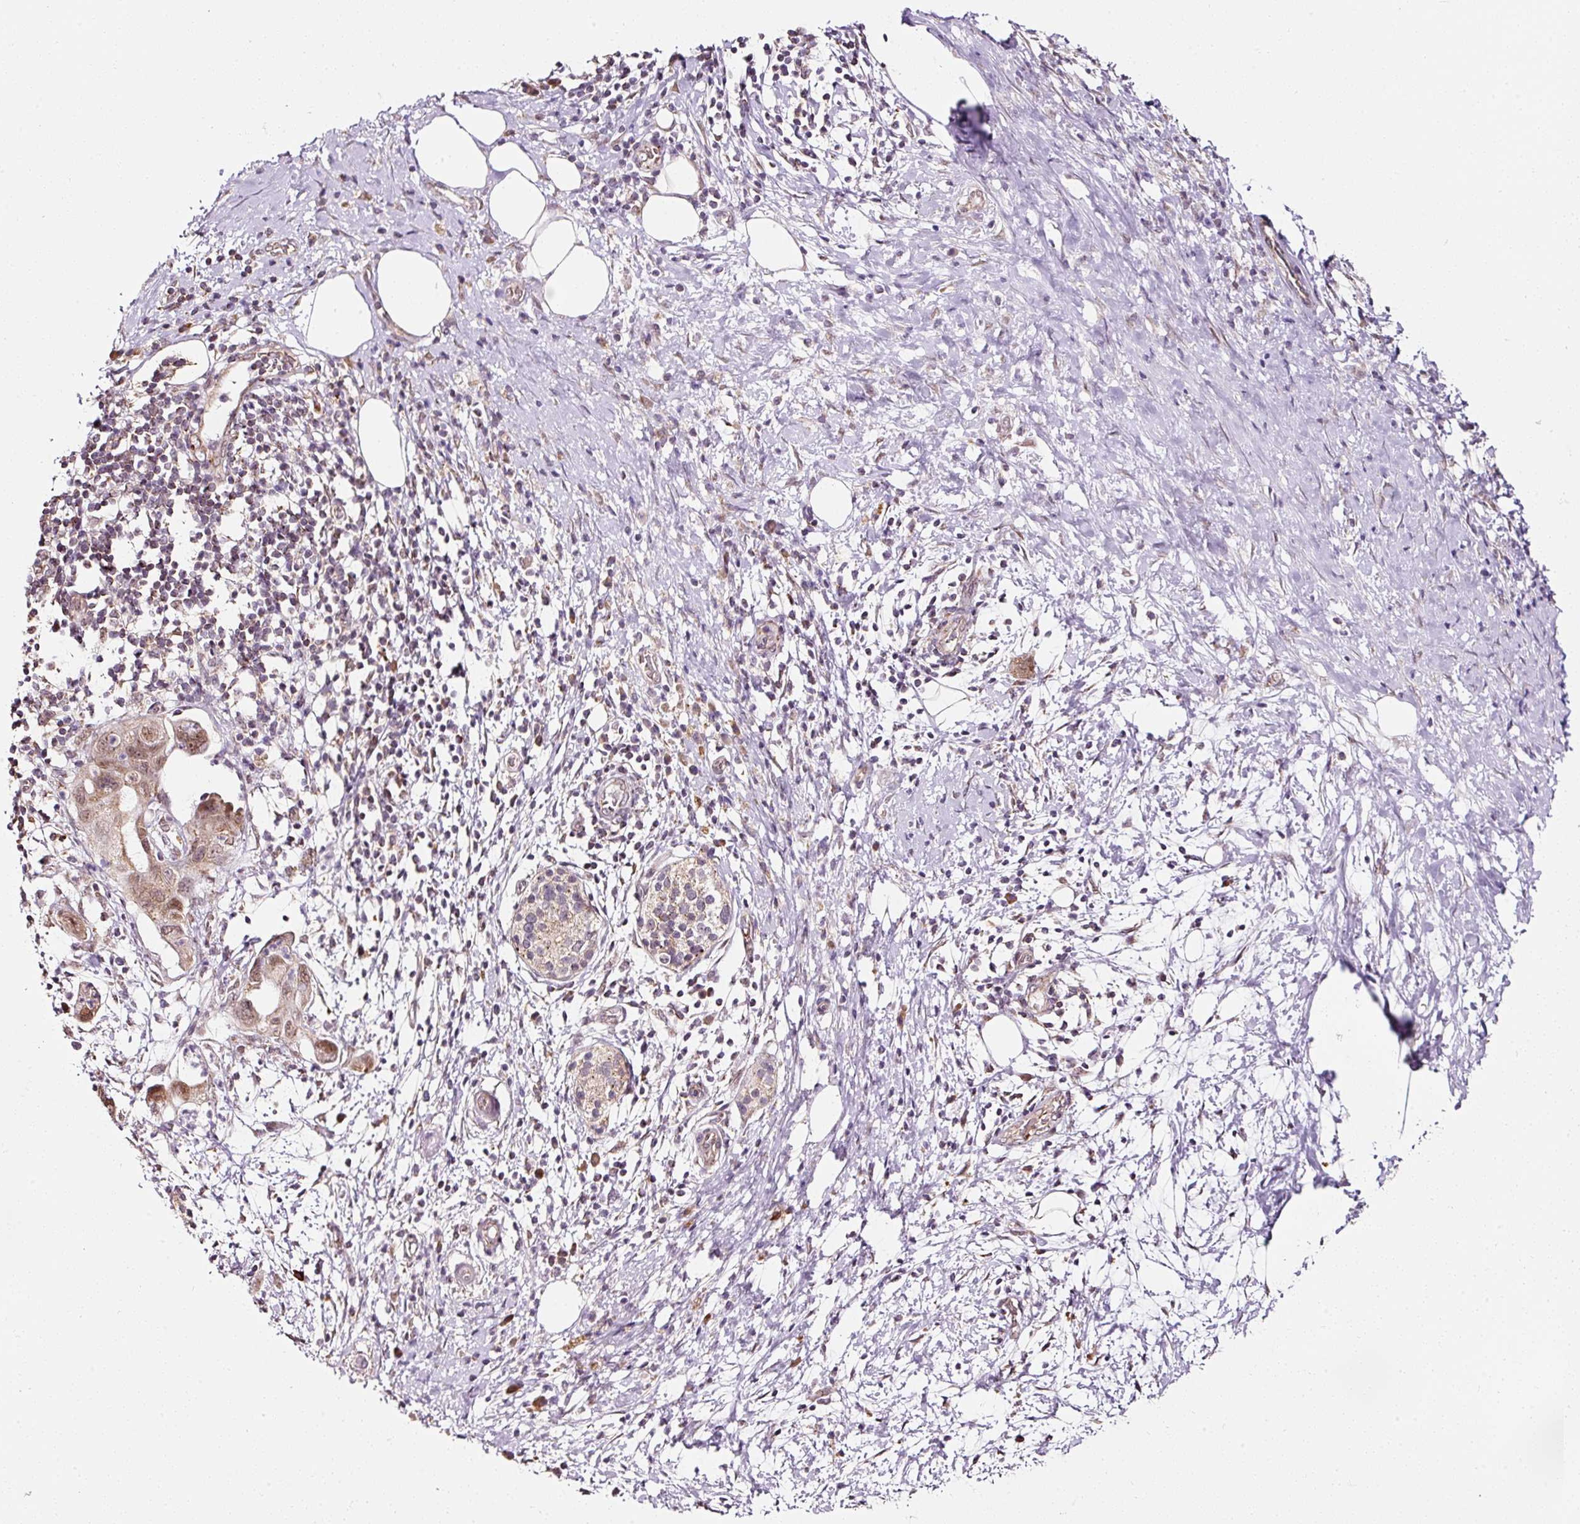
{"staining": {"intensity": "moderate", "quantity": ">75%", "location": "cytoplasmic/membranous,nuclear"}, "tissue": "pancreatic cancer", "cell_type": "Tumor cells", "image_type": "cancer", "snomed": [{"axis": "morphology", "description": "Adenocarcinoma, NOS"}, {"axis": "topography", "description": "Pancreas"}], "caption": "Pancreatic cancer stained for a protein (brown) exhibits moderate cytoplasmic/membranous and nuclear positive staining in approximately >75% of tumor cells.", "gene": "ZNF460", "patient": {"sex": "female", "age": 73}}